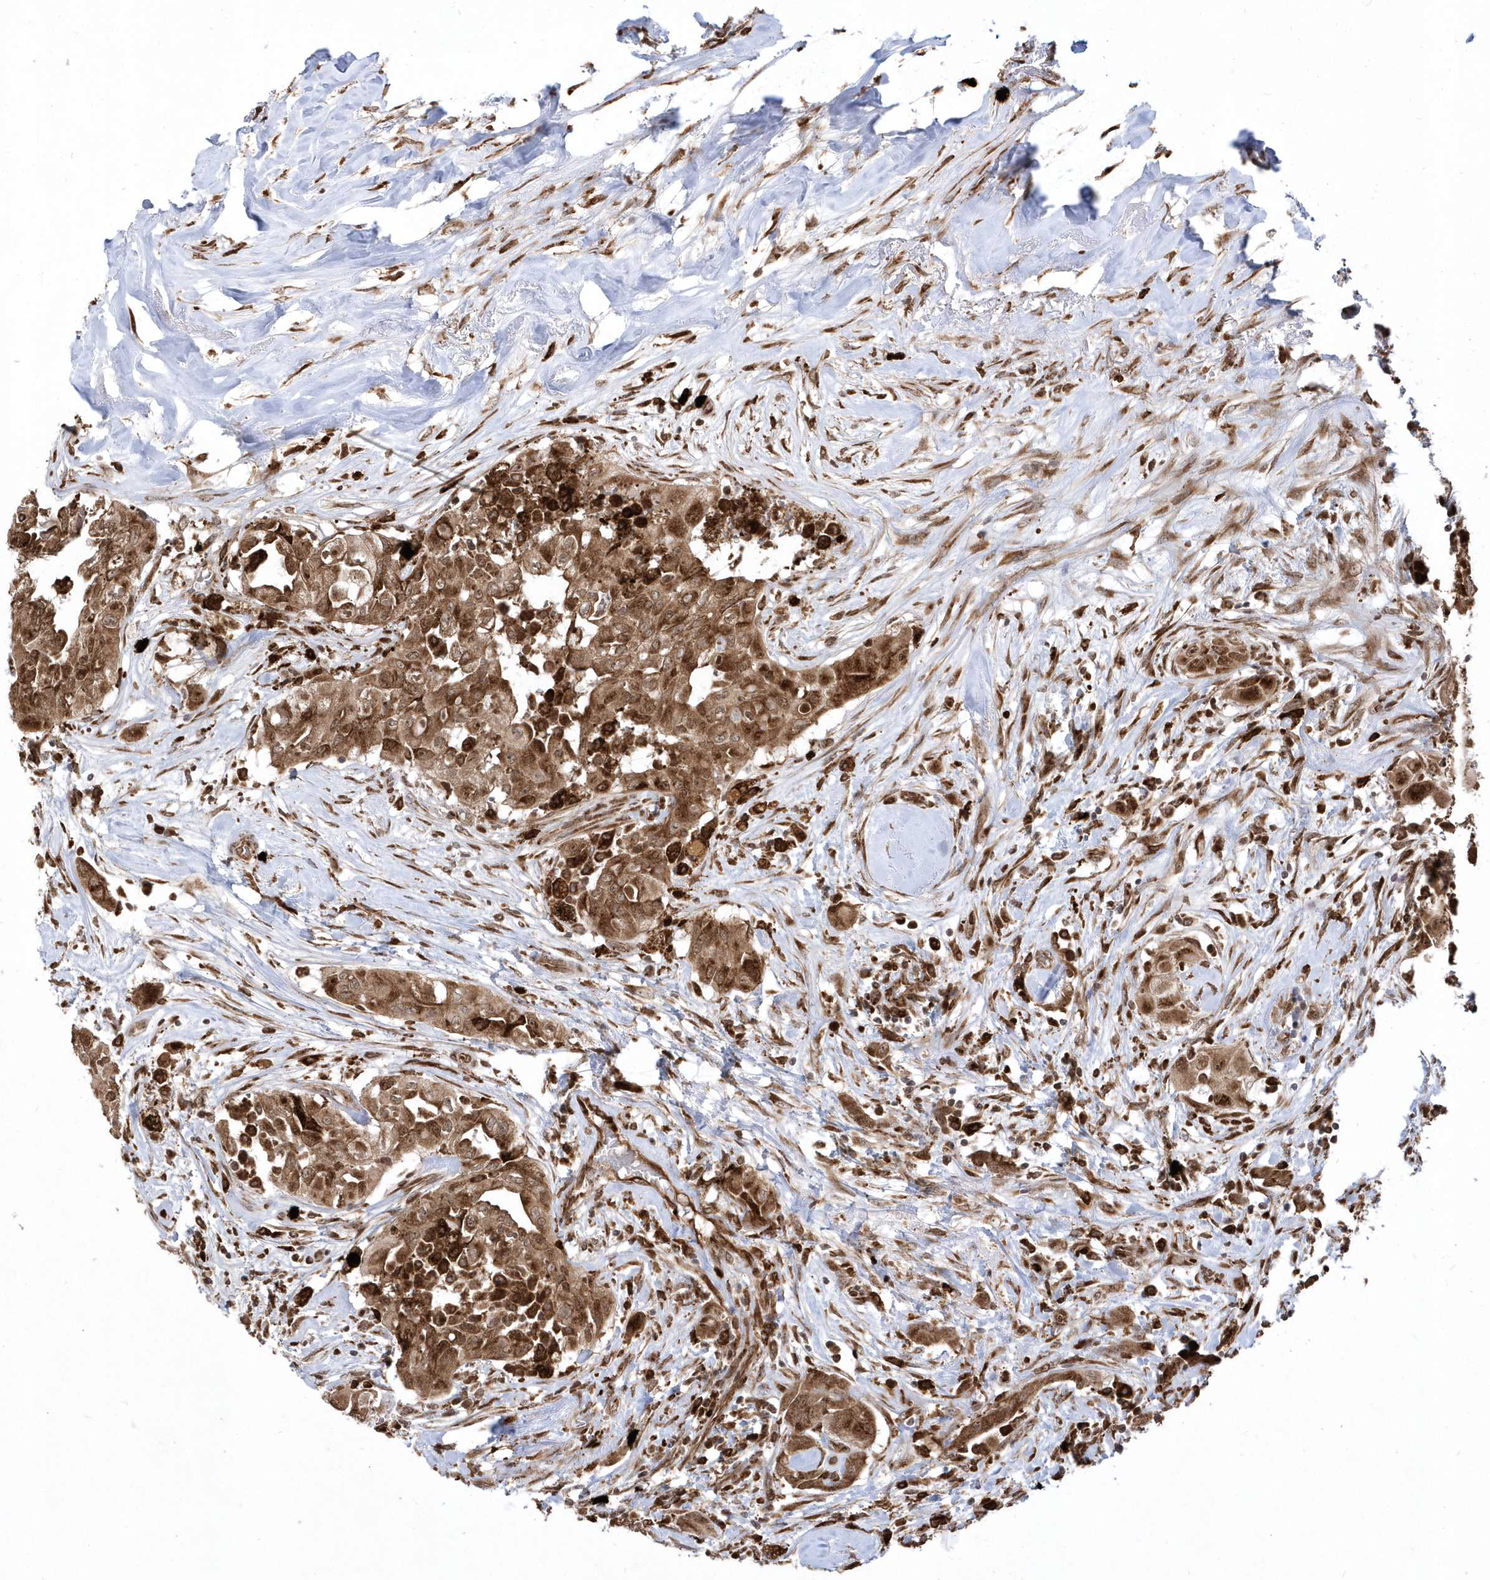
{"staining": {"intensity": "strong", "quantity": ">75%", "location": "cytoplasmic/membranous,nuclear"}, "tissue": "thyroid cancer", "cell_type": "Tumor cells", "image_type": "cancer", "snomed": [{"axis": "morphology", "description": "Papillary adenocarcinoma, NOS"}, {"axis": "topography", "description": "Thyroid gland"}], "caption": "Brown immunohistochemical staining in thyroid cancer reveals strong cytoplasmic/membranous and nuclear positivity in about >75% of tumor cells.", "gene": "EPC2", "patient": {"sex": "female", "age": 59}}